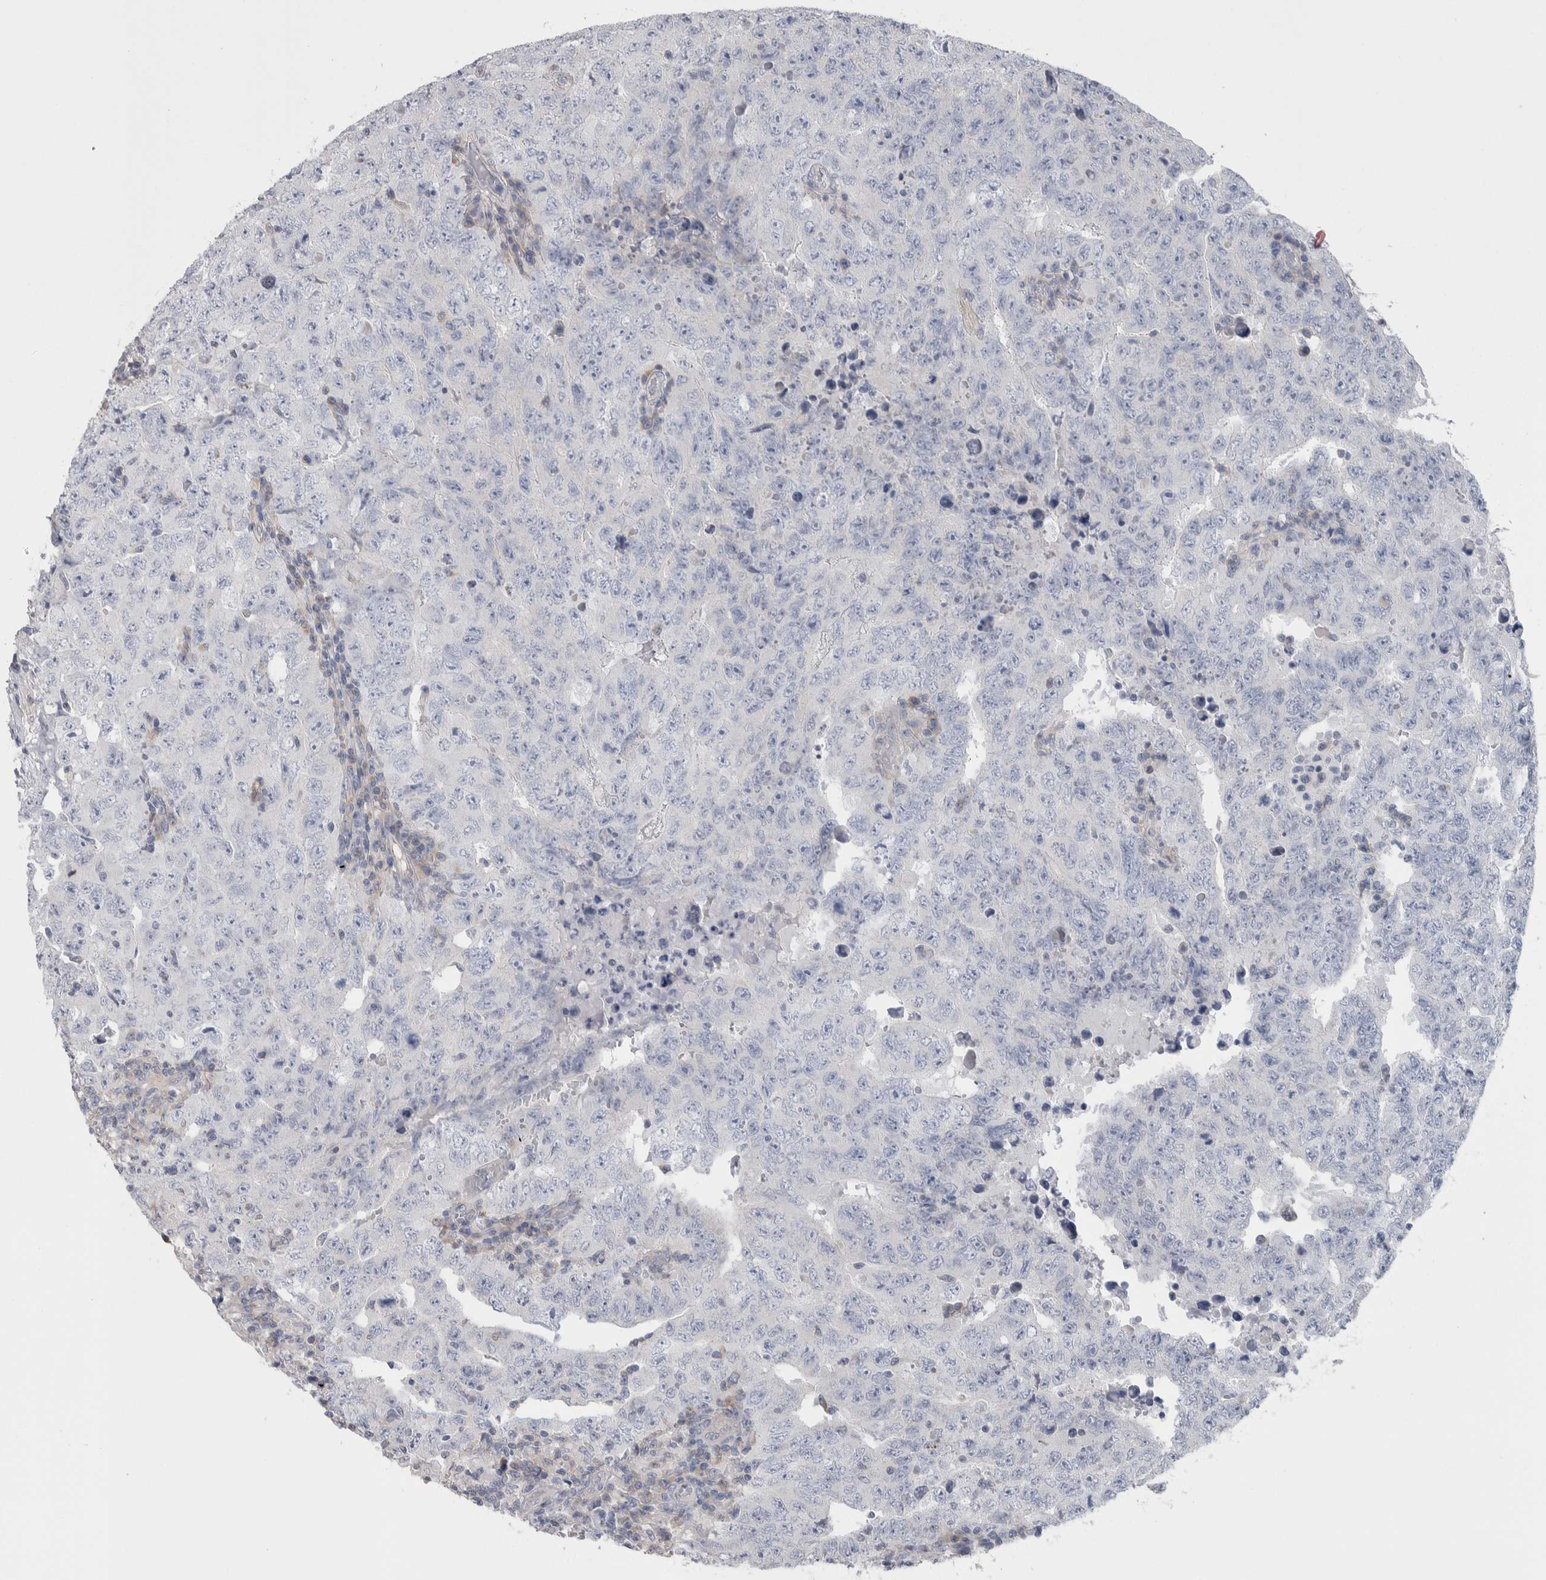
{"staining": {"intensity": "negative", "quantity": "none", "location": "none"}, "tissue": "testis cancer", "cell_type": "Tumor cells", "image_type": "cancer", "snomed": [{"axis": "morphology", "description": "Carcinoma, Embryonal, NOS"}, {"axis": "topography", "description": "Testis"}], "caption": "Protein analysis of testis embryonal carcinoma reveals no significant positivity in tumor cells.", "gene": "GPHN", "patient": {"sex": "male", "age": 26}}